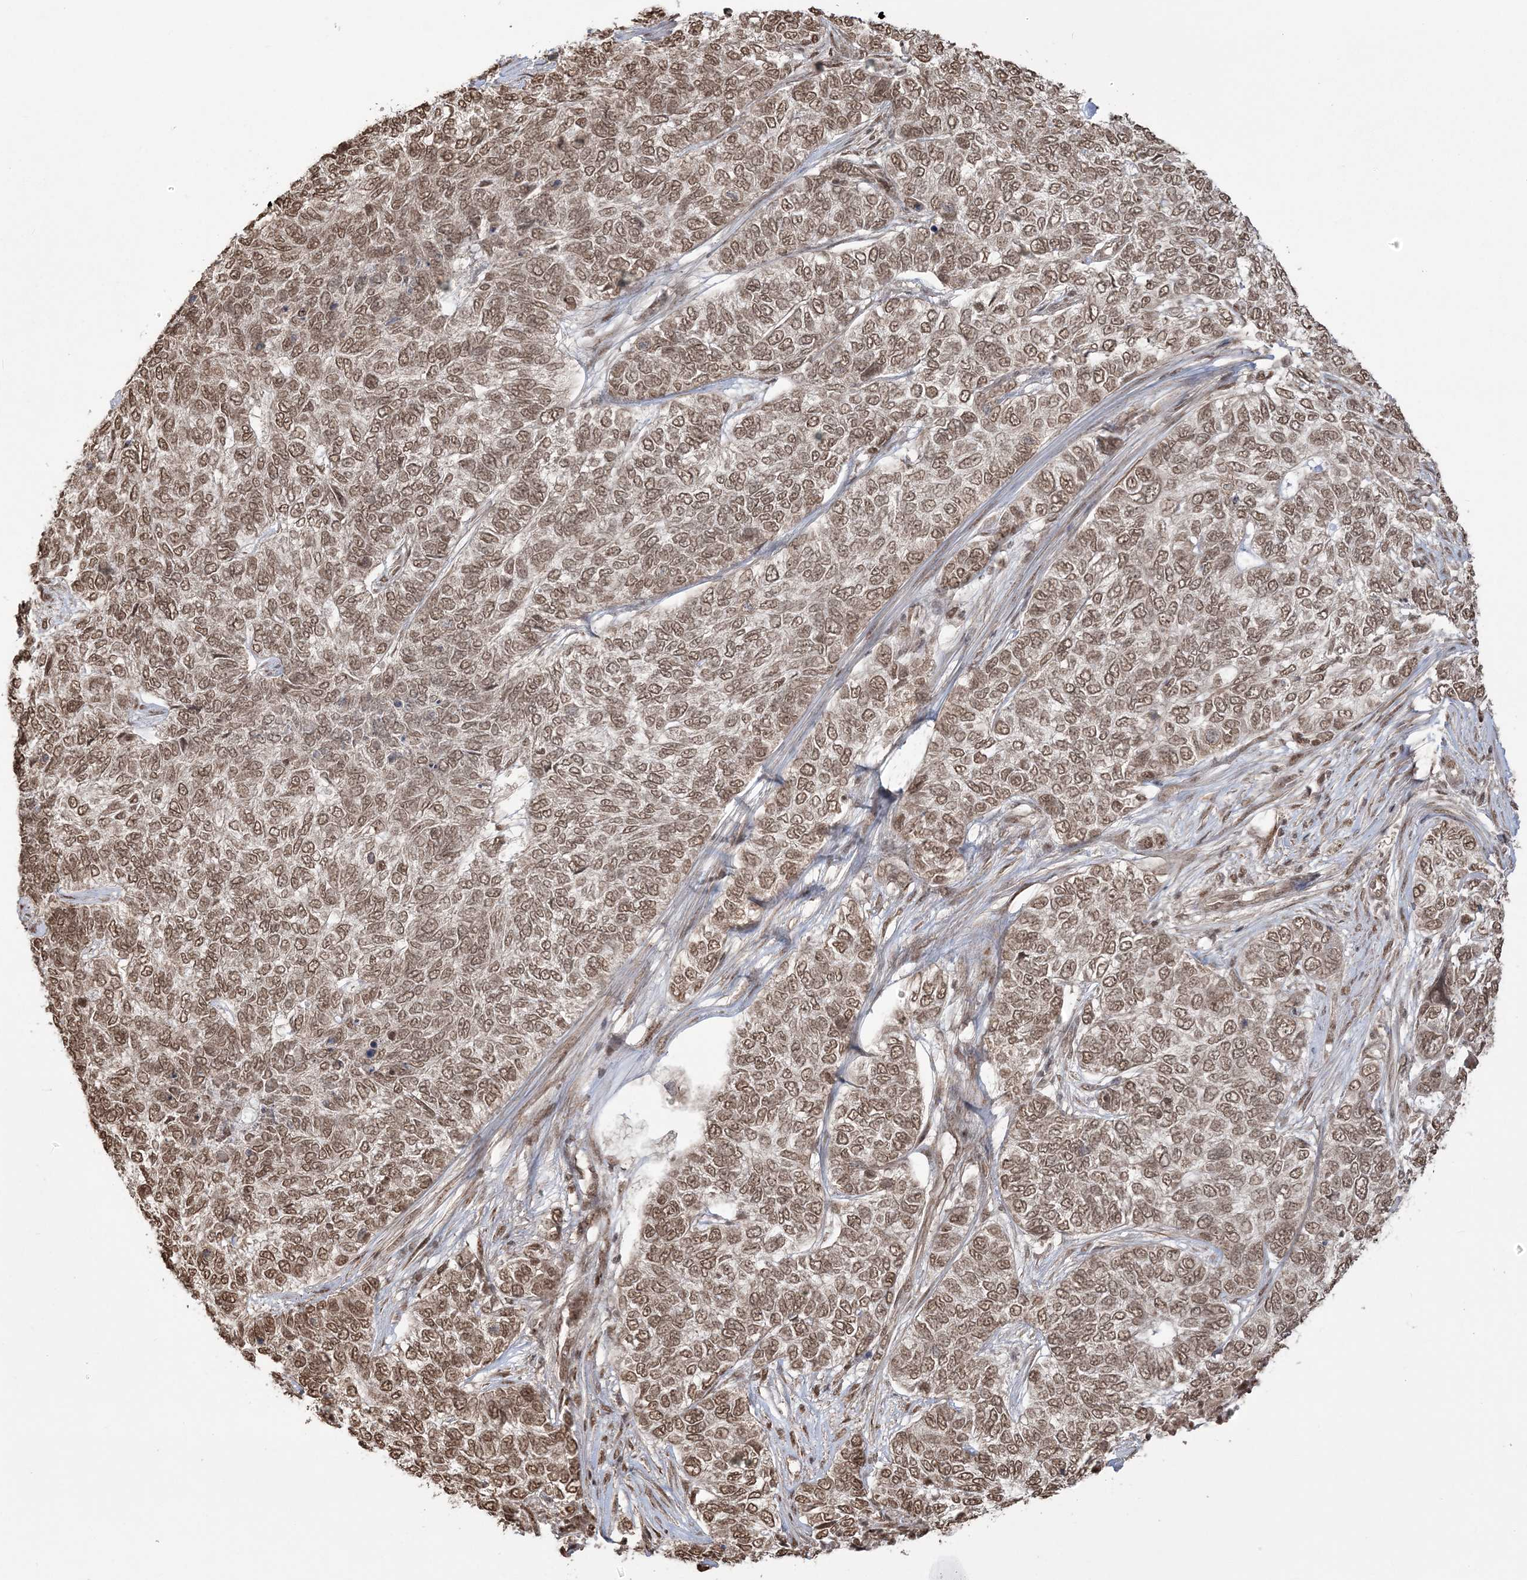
{"staining": {"intensity": "moderate", "quantity": ">75%", "location": "nuclear"}, "tissue": "skin cancer", "cell_type": "Tumor cells", "image_type": "cancer", "snomed": [{"axis": "morphology", "description": "Basal cell carcinoma"}, {"axis": "topography", "description": "Skin"}], "caption": "The image shows immunohistochemical staining of skin cancer. There is moderate nuclear expression is present in about >75% of tumor cells.", "gene": "ZNF839", "patient": {"sex": "female", "age": 65}}